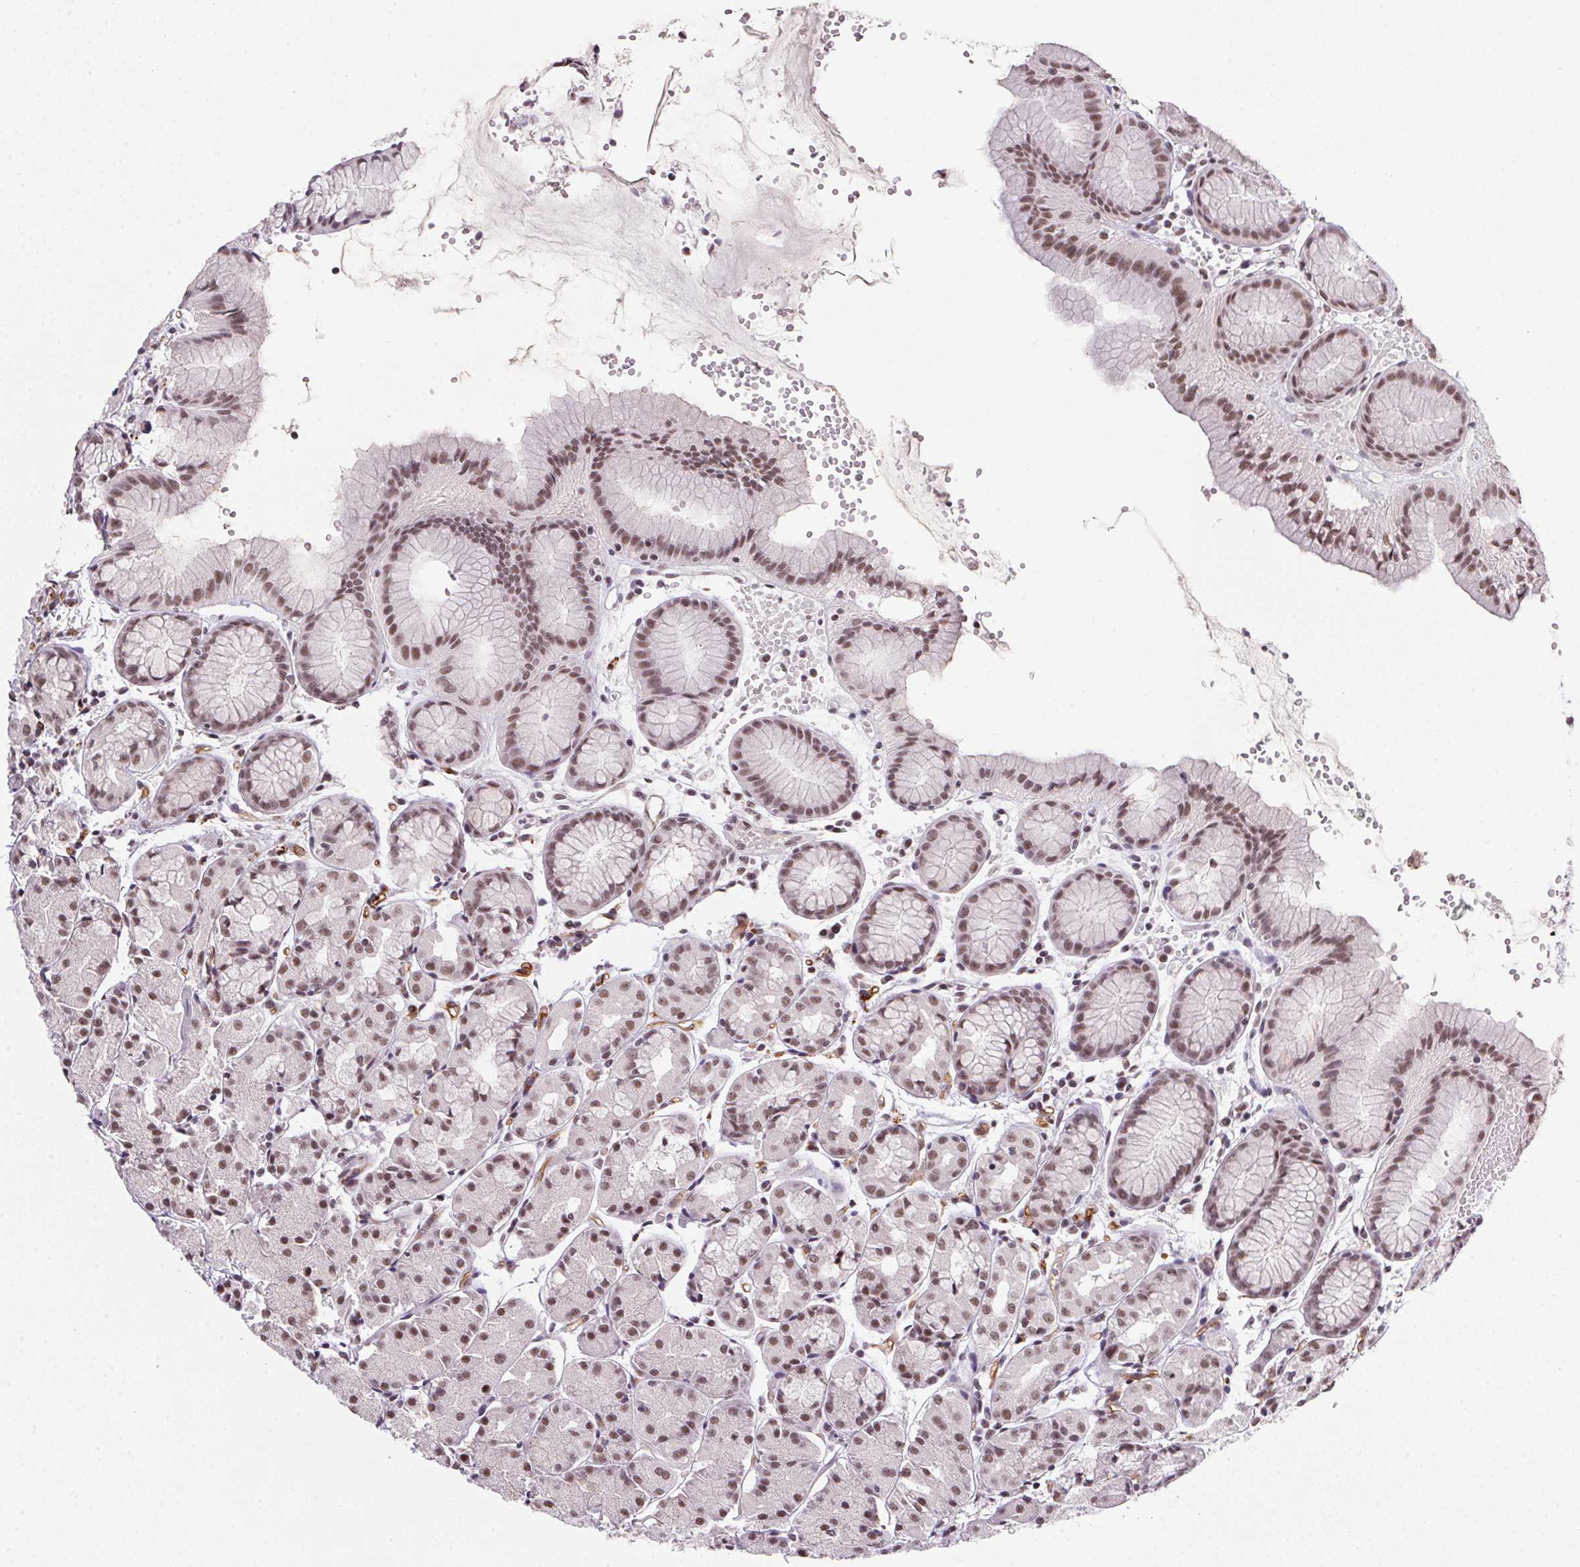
{"staining": {"intensity": "moderate", "quantity": ">75%", "location": "nuclear"}, "tissue": "stomach", "cell_type": "Glandular cells", "image_type": "normal", "snomed": [{"axis": "morphology", "description": "Normal tissue, NOS"}, {"axis": "topography", "description": "Stomach, upper"}], "caption": "The image reveals immunohistochemical staining of benign stomach. There is moderate nuclear staining is identified in about >75% of glandular cells.", "gene": "SRSF7", "patient": {"sex": "male", "age": 47}}